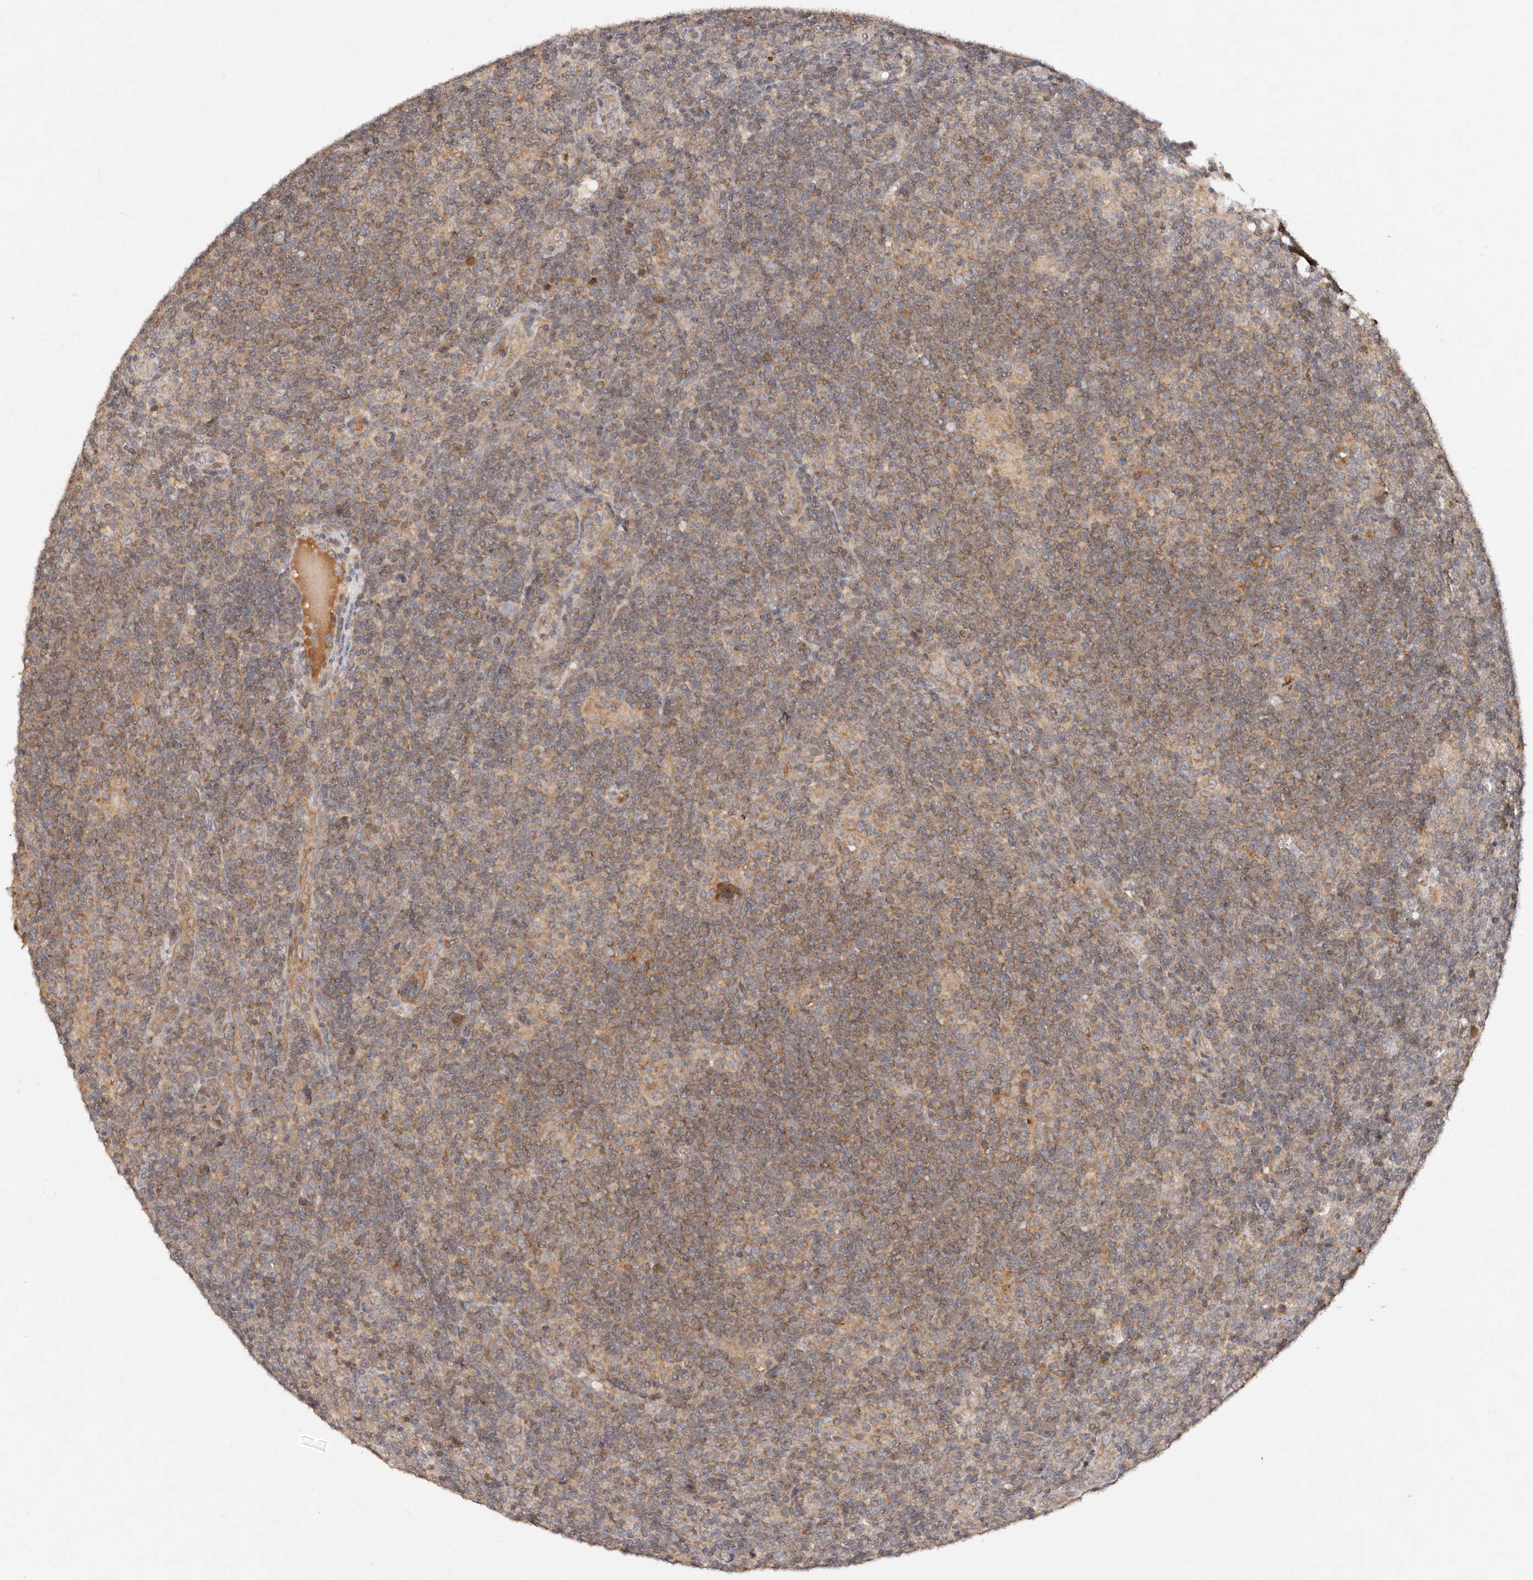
{"staining": {"intensity": "moderate", "quantity": ">75%", "location": "cytoplasmic/membranous"}, "tissue": "lymphoma", "cell_type": "Tumor cells", "image_type": "cancer", "snomed": [{"axis": "morphology", "description": "Hodgkin's disease, NOS"}, {"axis": "topography", "description": "Lymph node"}], "caption": "This micrograph displays Hodgkin's disease stained with immunohistochemistry (IHC) to label a protein in brown. The cytoplasmic/membranous of tumor cells show moderate positivity for the protein. Nuclei are counter-stained blue.", "gene": "DENND11", "patient": {"sex": "female", "age": 57}}